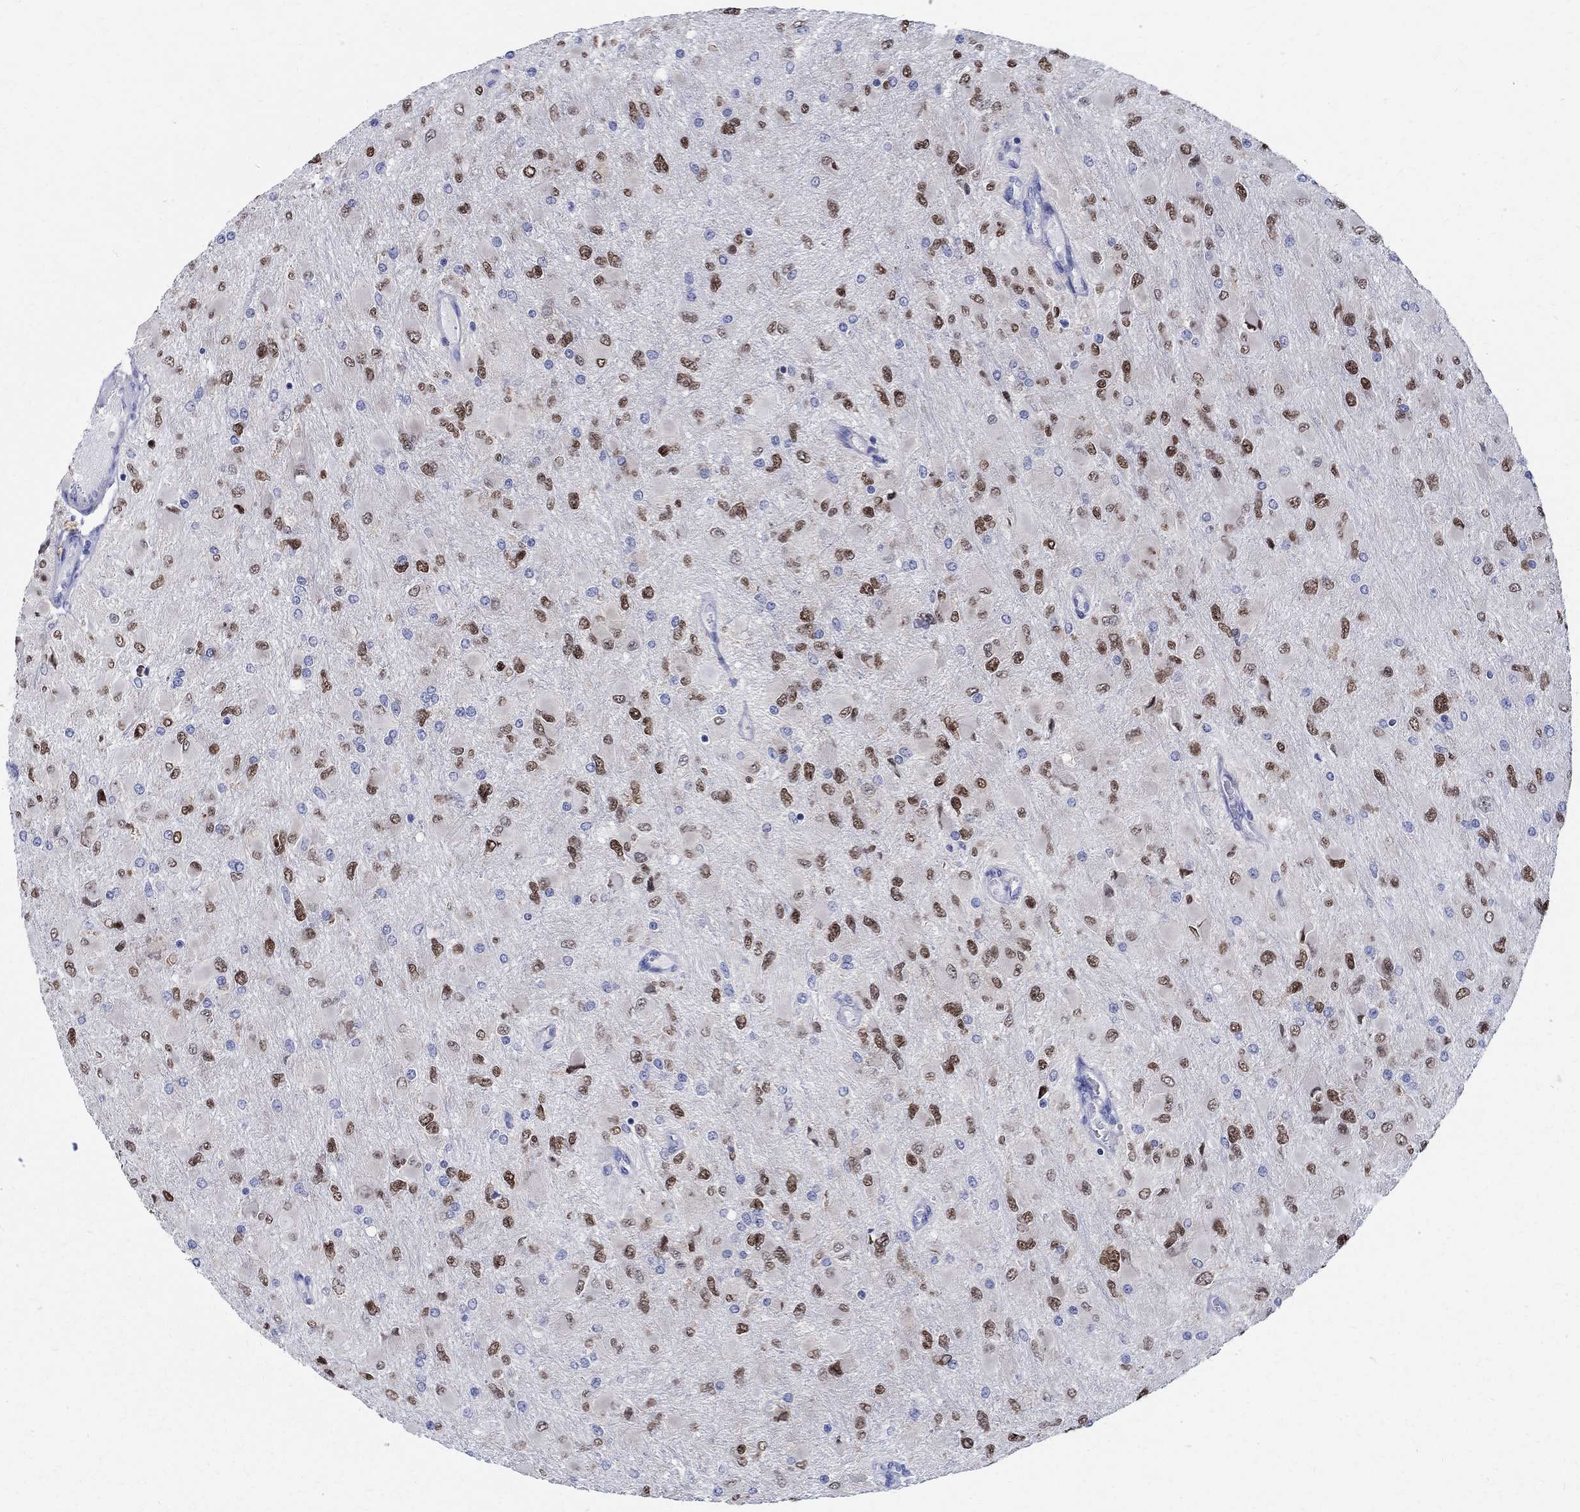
{"staining": {"intensity": "strong", "quantity": "25%-75%", "location": "nuclear"}, "tissue": "glioma", "cell_type": "Tumor cells", "image_type": "cancer", "snomed": [{"axis": "morphology", "description": "Glioma, malignant, High grade"}, {"axis": "topography", "description": "Cerebral cortex"}], "caption": "The immunohistochemical stain highlights strong nuclear expression in tumor cells of glioma tissue.", "gene": "SOX2", "patient": {"sex": "female", "age": 36}}